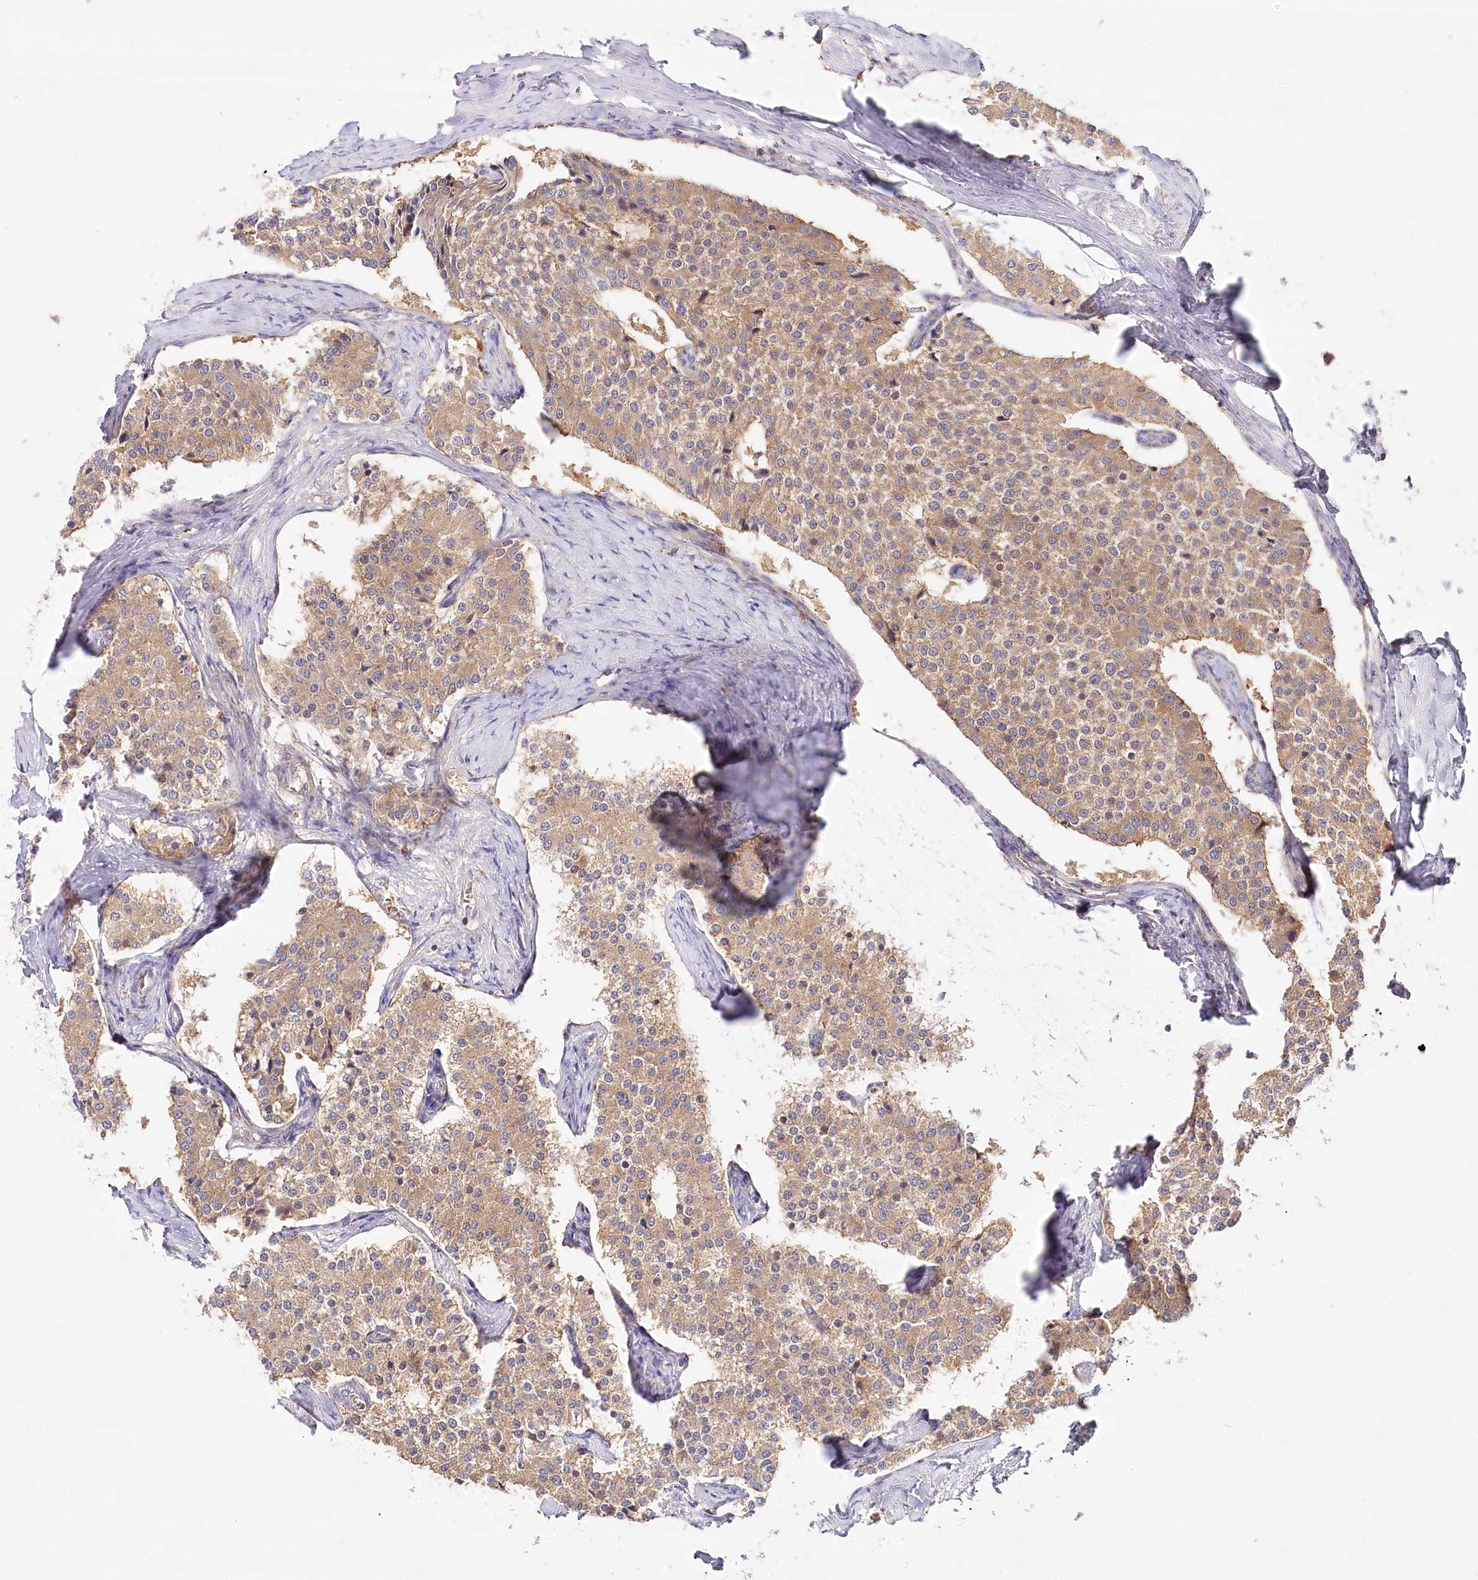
{"staining": {"intensity": "weak", "quantity": ">75%", "location": "cytoplasmic/membranous"}, "tissue": "carcinoid", "cell_type": "Tumor cells", "image_type": "cancer", "snomed": [{"axis": "morphology", "description": "Carcinoid, malignant, NOS"}, {"axis": "topography", "description": "Colon"}], "caption": "Weak cytoplasmic/membranous positivity for a protein is present in about >75% of tumor cells of malignant carcinoid using IHC.", "gene": "ABRAXAS2", "patient": {"sex": "female", "age": 52}}